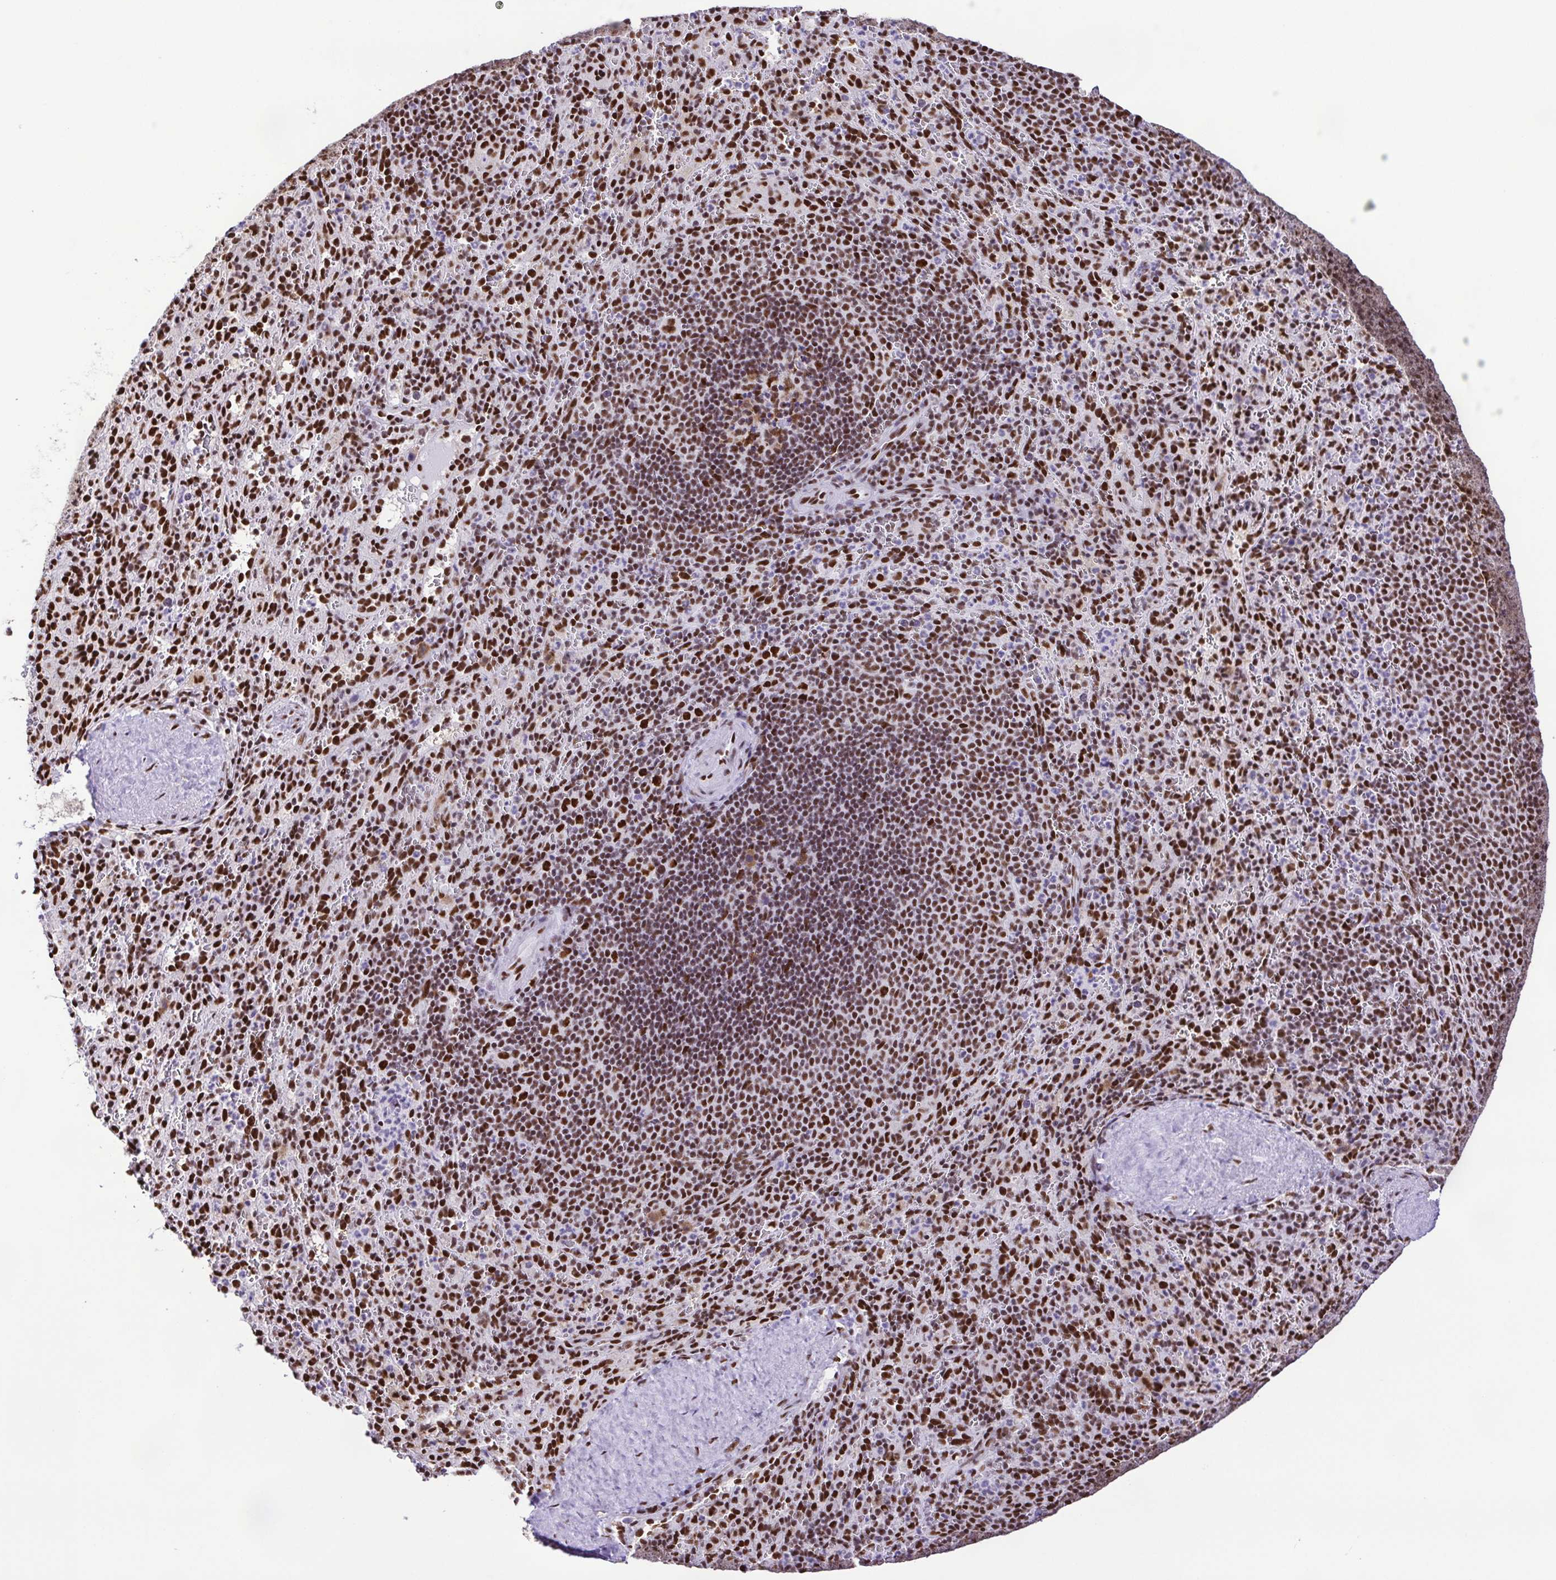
{"staining": {"intensity": "strong", "quantity": ">75%", "location": "nuclear"}, "tissue": "spleen", "cell_type": "Cells in red pulp", "image_type": "normal", "snomed": [{"axis": "morphology", "description": "Normal tissue, NOS"}, {"axis": "topography", "description": "Spleen"}], "caption": "Immunohistochemical staining of normal human spleen demonstrates strong nuclear protein positivity in approximately >75% of cells in red pulp. Nuclei are stained in blue.", "gene": "TRIM28", "patient": {"sex": "male", "age": 57}}